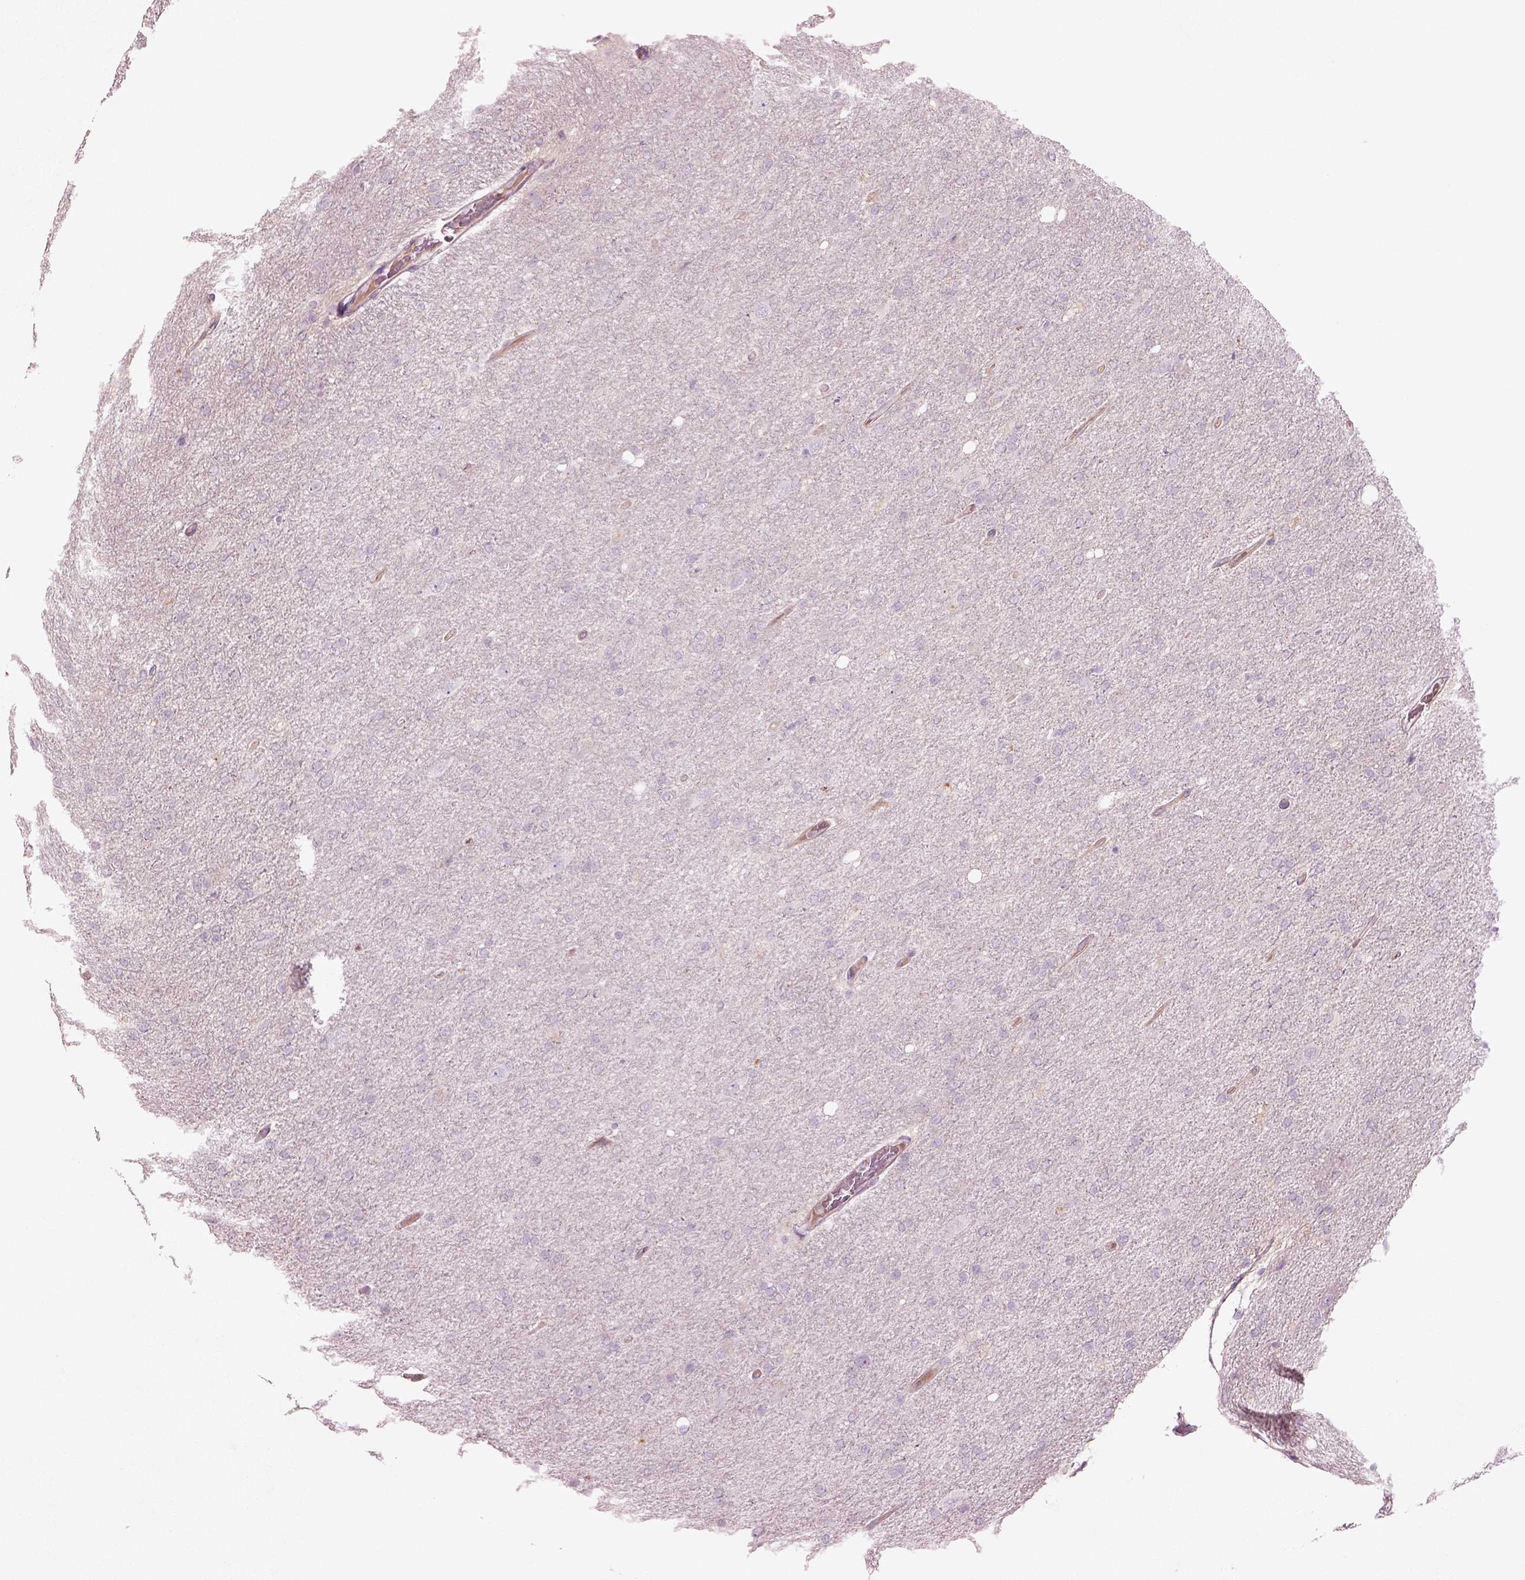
{"staining": {"intensity": "negative", "quantity": "none", "location": "none"}, "tissue": "glioma", "cell_type": "Tumor cells", "image_type": "cancer", "snomed": [{"axis": "morphology", "description": "Glioma, malignant, High grade"}, {"axis": "topography", "description": "Cerebral cortex"}], "caption": "DAB immunohistochemical staining of malignant glioma (high-grade) reveals no significant staining in tumor cells. Nuclei are stained in blue.", "gene": "DUOXA2", "patient": {"sex": "male", "age": 70}}